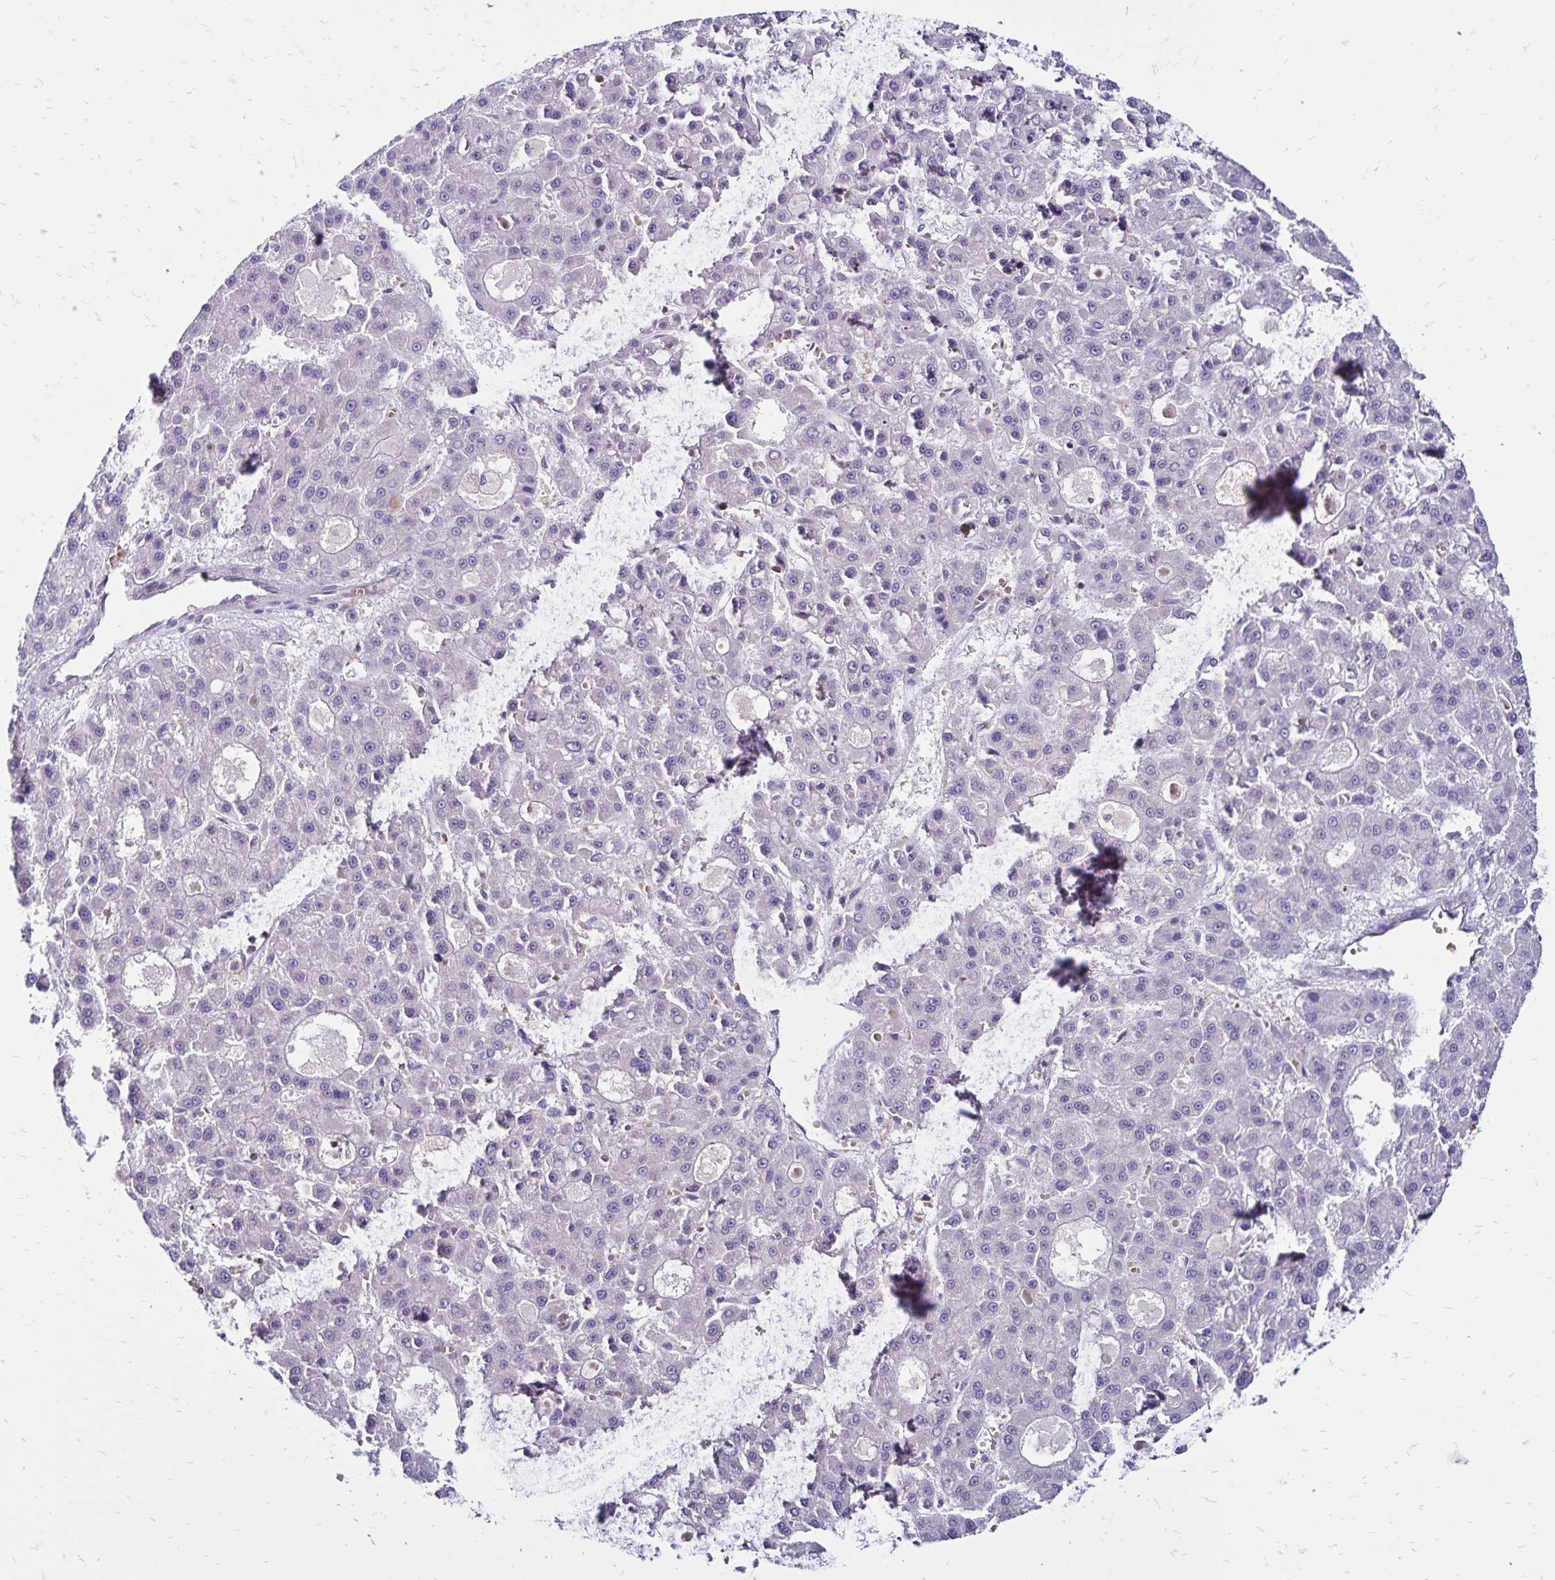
{"staining": {"intensity": "negative", "quantity": "none", "location": "none"}, "tissue": "liver cancer", "cell_type": "Tumor cells", "image_type": "cancer", "snomed": [{"axis": "morphology", "description": "Carcinoma, Hepatocellular, NOS"}, {"axis": "topography", "description": "Liver"}], "caption": "The immunohistochemistry (IHC) image has no significant staining in tumor cells of liver cancer (hepatocellular carcinoma) tissue.", "gene": "FSD1", "patient": {"sex": "male", "age": 70}}